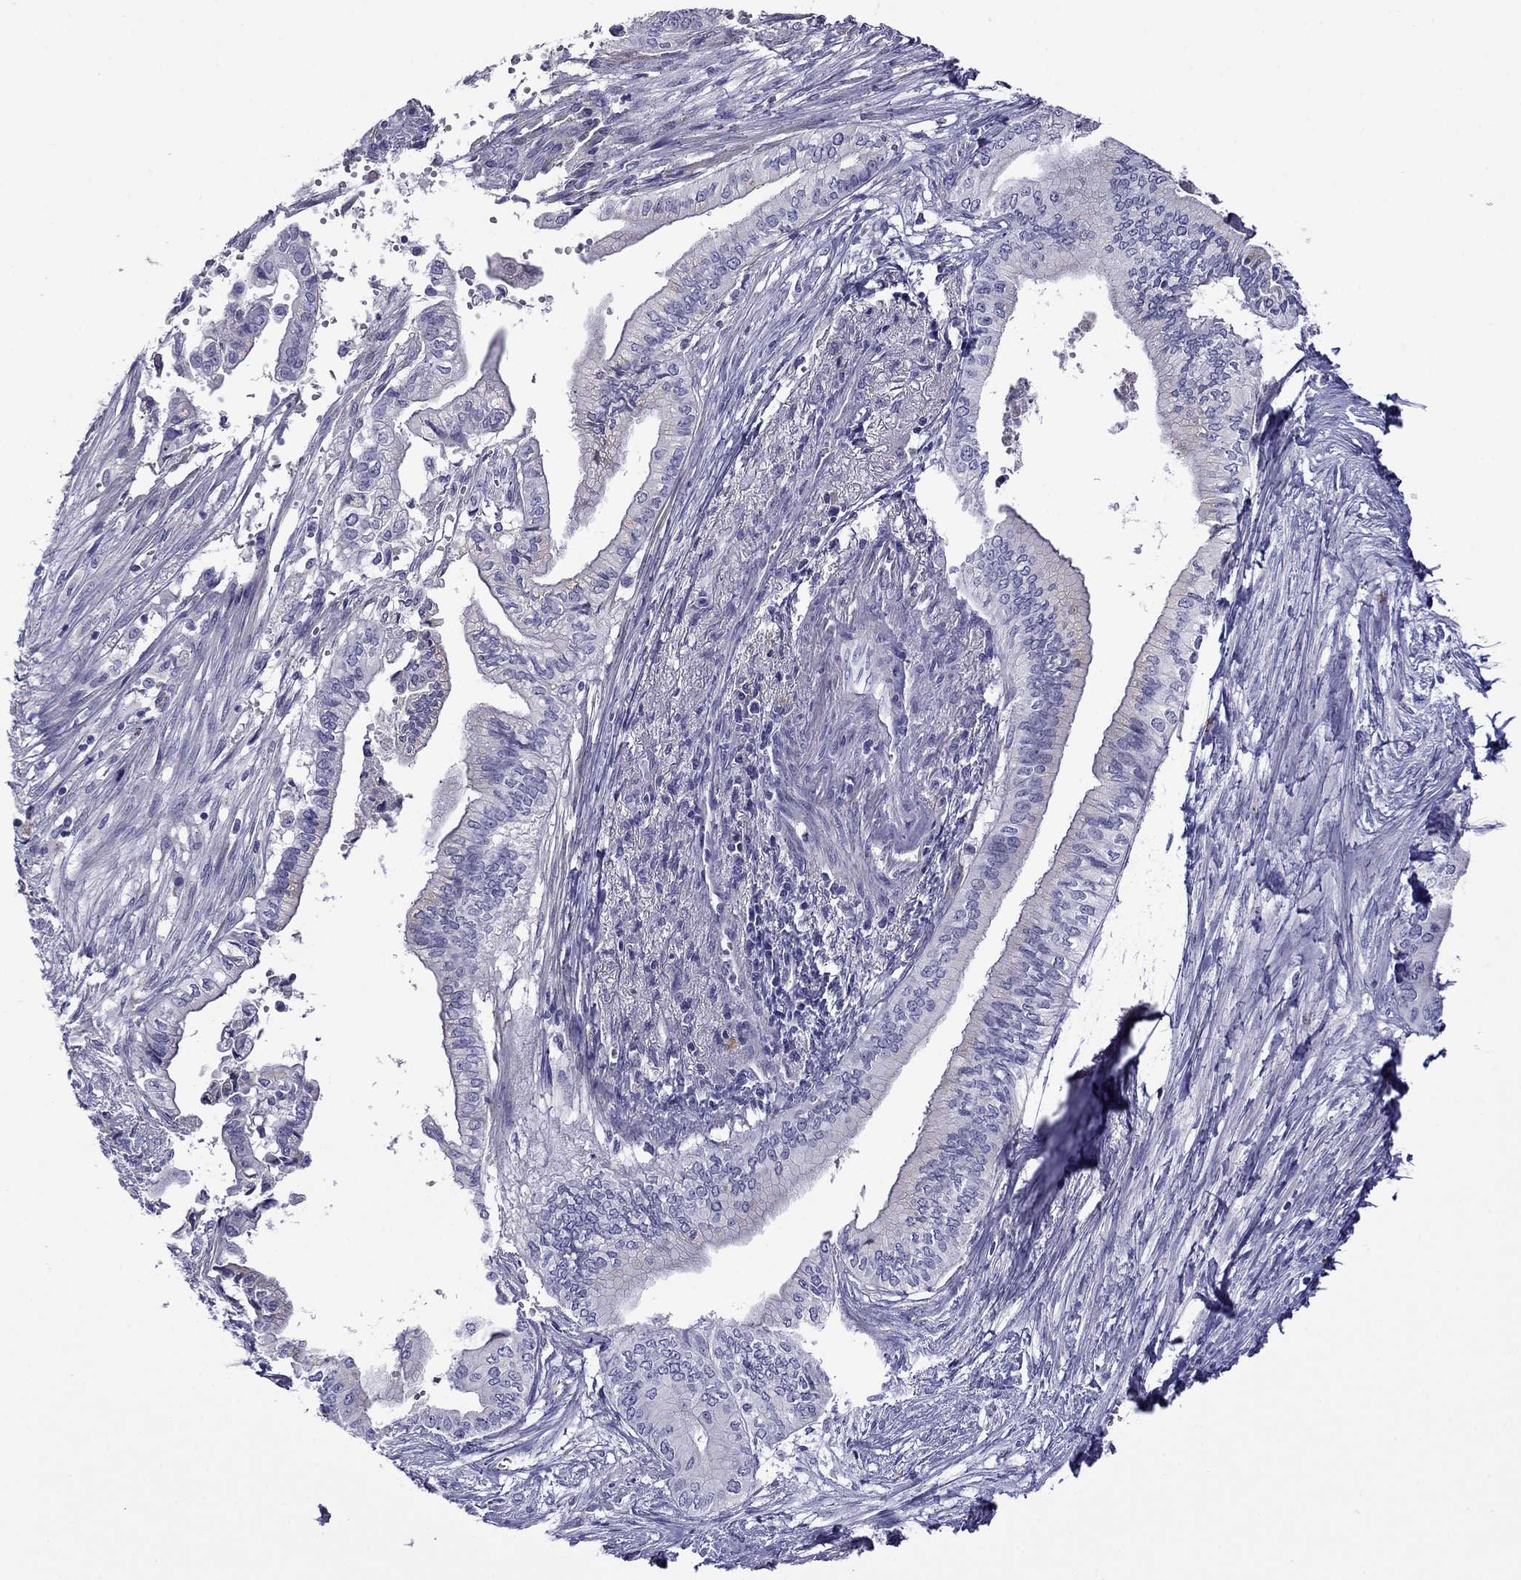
{"staining": {"intensity": "negative", "quantity": "none", "location": "none"}, "tissue": "pancreatic cancer", "cell_type": "Tumor cells", "image_type": "cancer", "snomed": [{"axis": "morphology", "description": "Adenocarcinoma, NOS"}, {"axis": "topography", "description": "Pancreas"}], "caption": "DAB immunohistochemical staining of human pancreatic adenocarcinoma shows no significant staining in tumor cells. (DAB IHC visualized using brightfield microscopy, high magnification).", "gene": "STAR", "patient": {"sex": "female", "age": 61}}